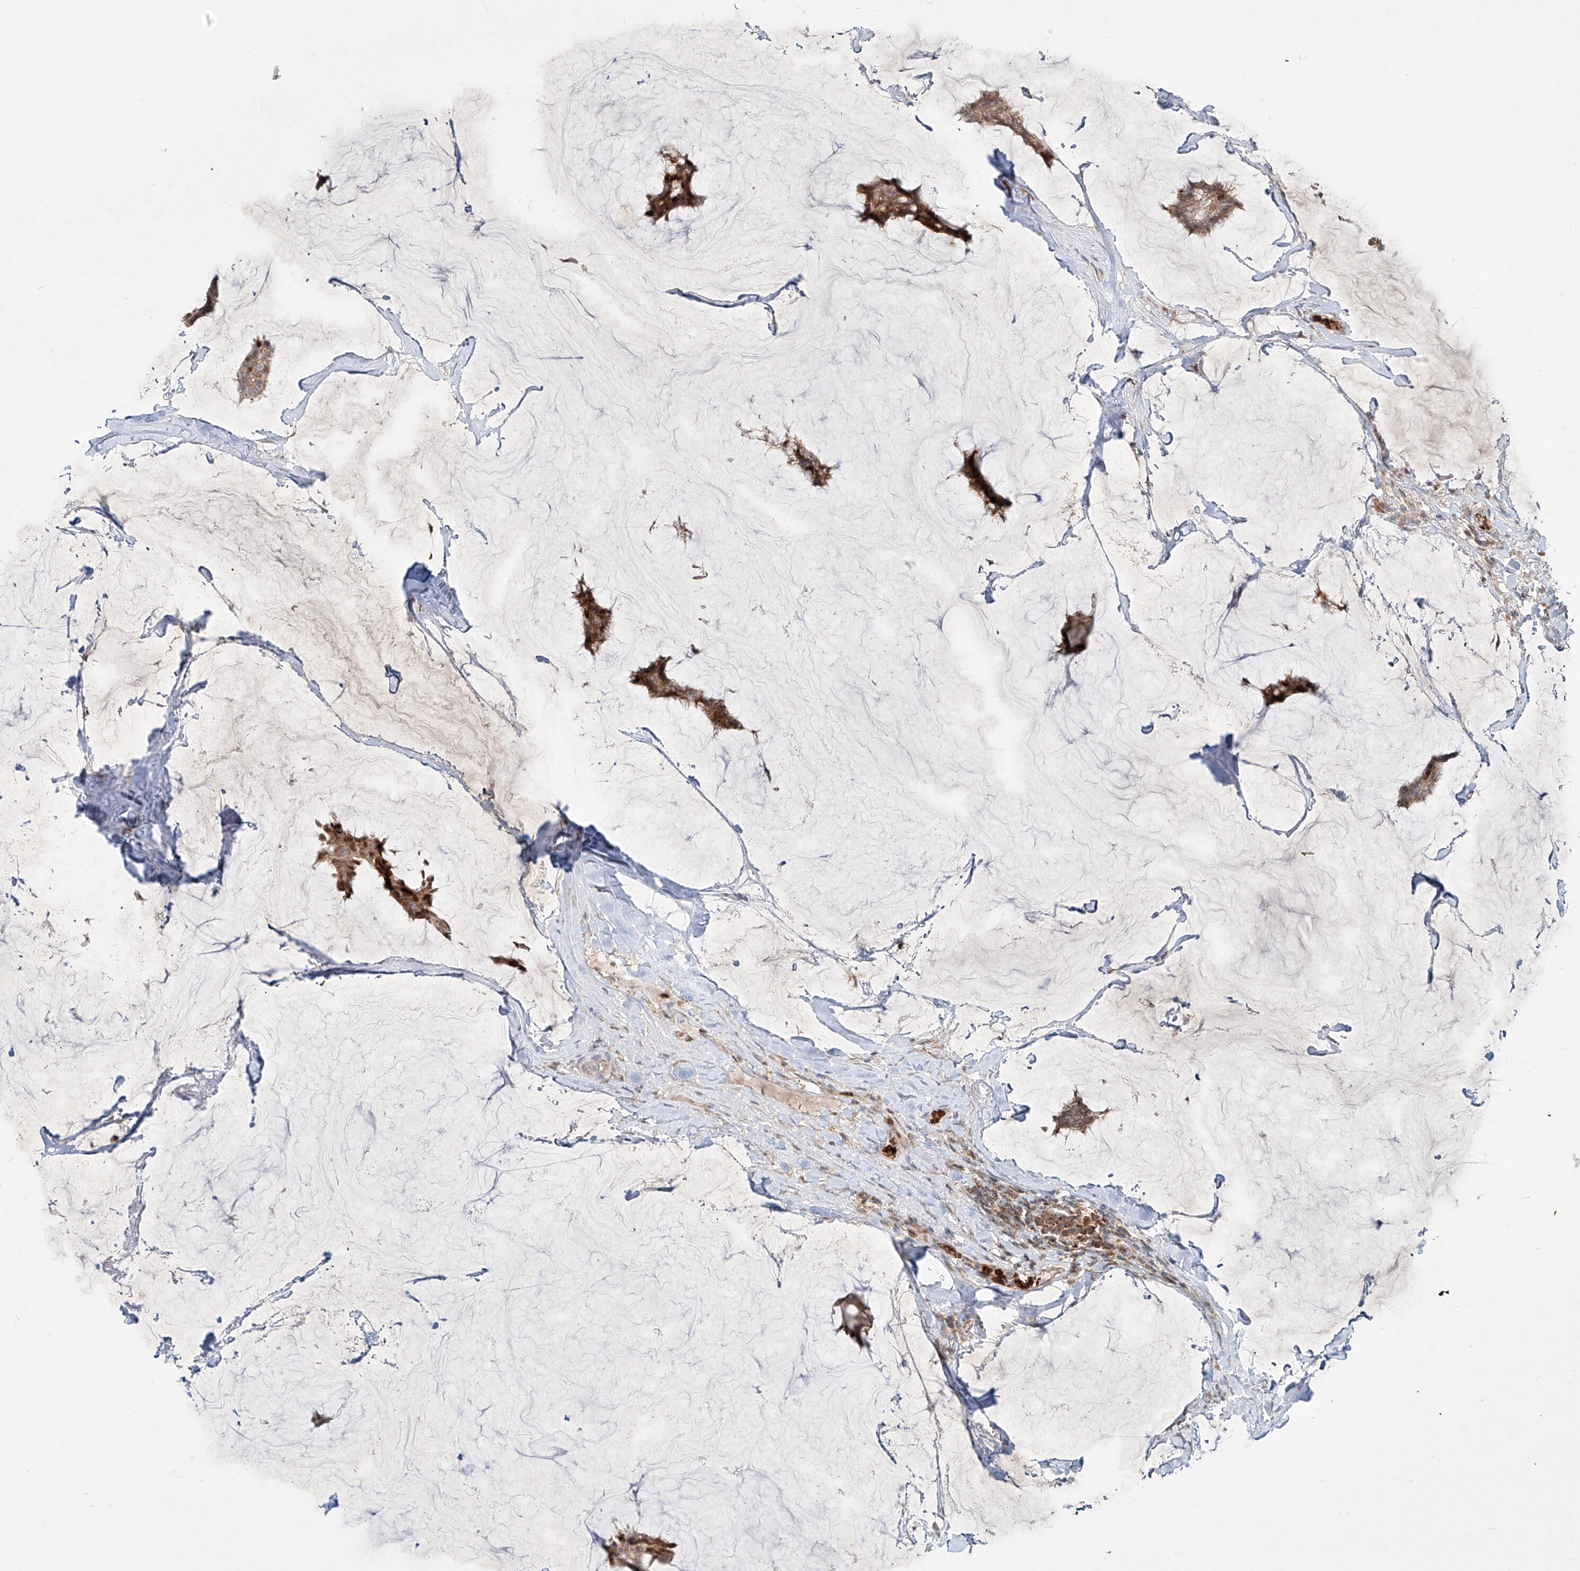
{"staining": {"intensity": "moderate", "quantity": ">75%", "location": "cytoplasmic/membranous,nuclear"}, "tissue": "breast cancer", "cell_type": "Tumor cells", "image_type": "cancer", "snomed": [{"axis": "morphology", "description": "Duct carcinoma"}, {"axis": "topography", "description": "Breast"}], "caption": "Breast invasive ductal carcinoma stained with DAB immunohistochemistry reveals medium levels of moderate cytoplasmic/membranous and nuclear positivity in approximately >75% of tumor cells. The staining is performed using DAB brown chromogen to label protein expression. The nuclei are counter-stained blue using hematoxylin.", "gene": "FGD2", "patient": {"sex": "female", "age": 93}}